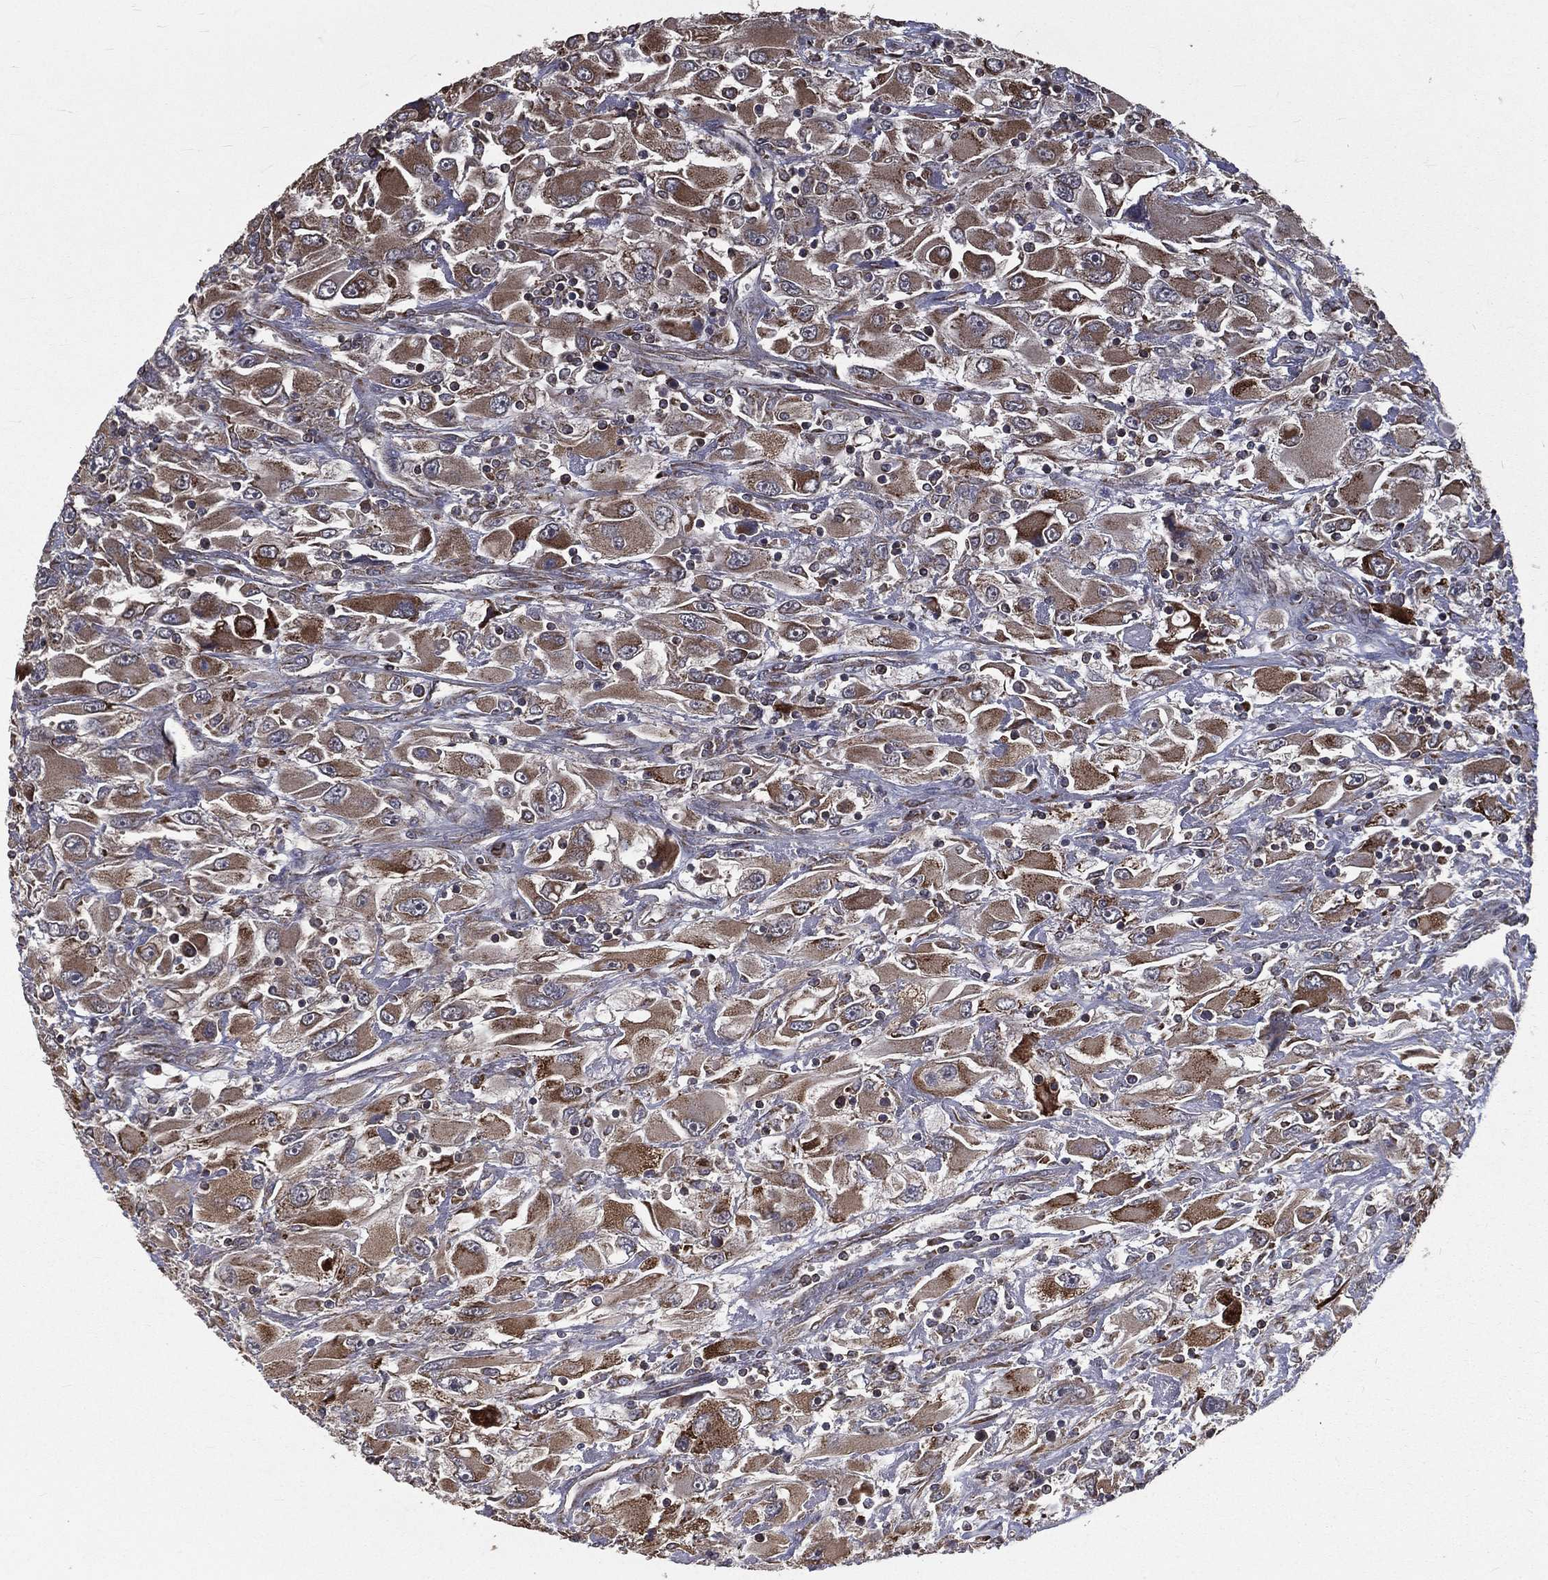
{"staining": {"intensity": "moderate", "quantity": ">75%", "location": "cytoplasmic/membranous"}, "tissue": "renal cancer", "cell_type": "Tumor cells", "image_type": "cancer", "snomed": [{"axis": "morphology", "description": "Adenocarcinoma, NOS"}, {"axis": "topography", "description": "Kidney"}], "caption": "A brown stain shows moderate cytoplasmic/membranous positivity of a protein in human renal cancer tumor cells. Immunohistochemistry stains the protein of interest in brown and the nuclei are stained blue.", "gene": "OLFML1", "patient": {"sex": "female", "age": 52}}